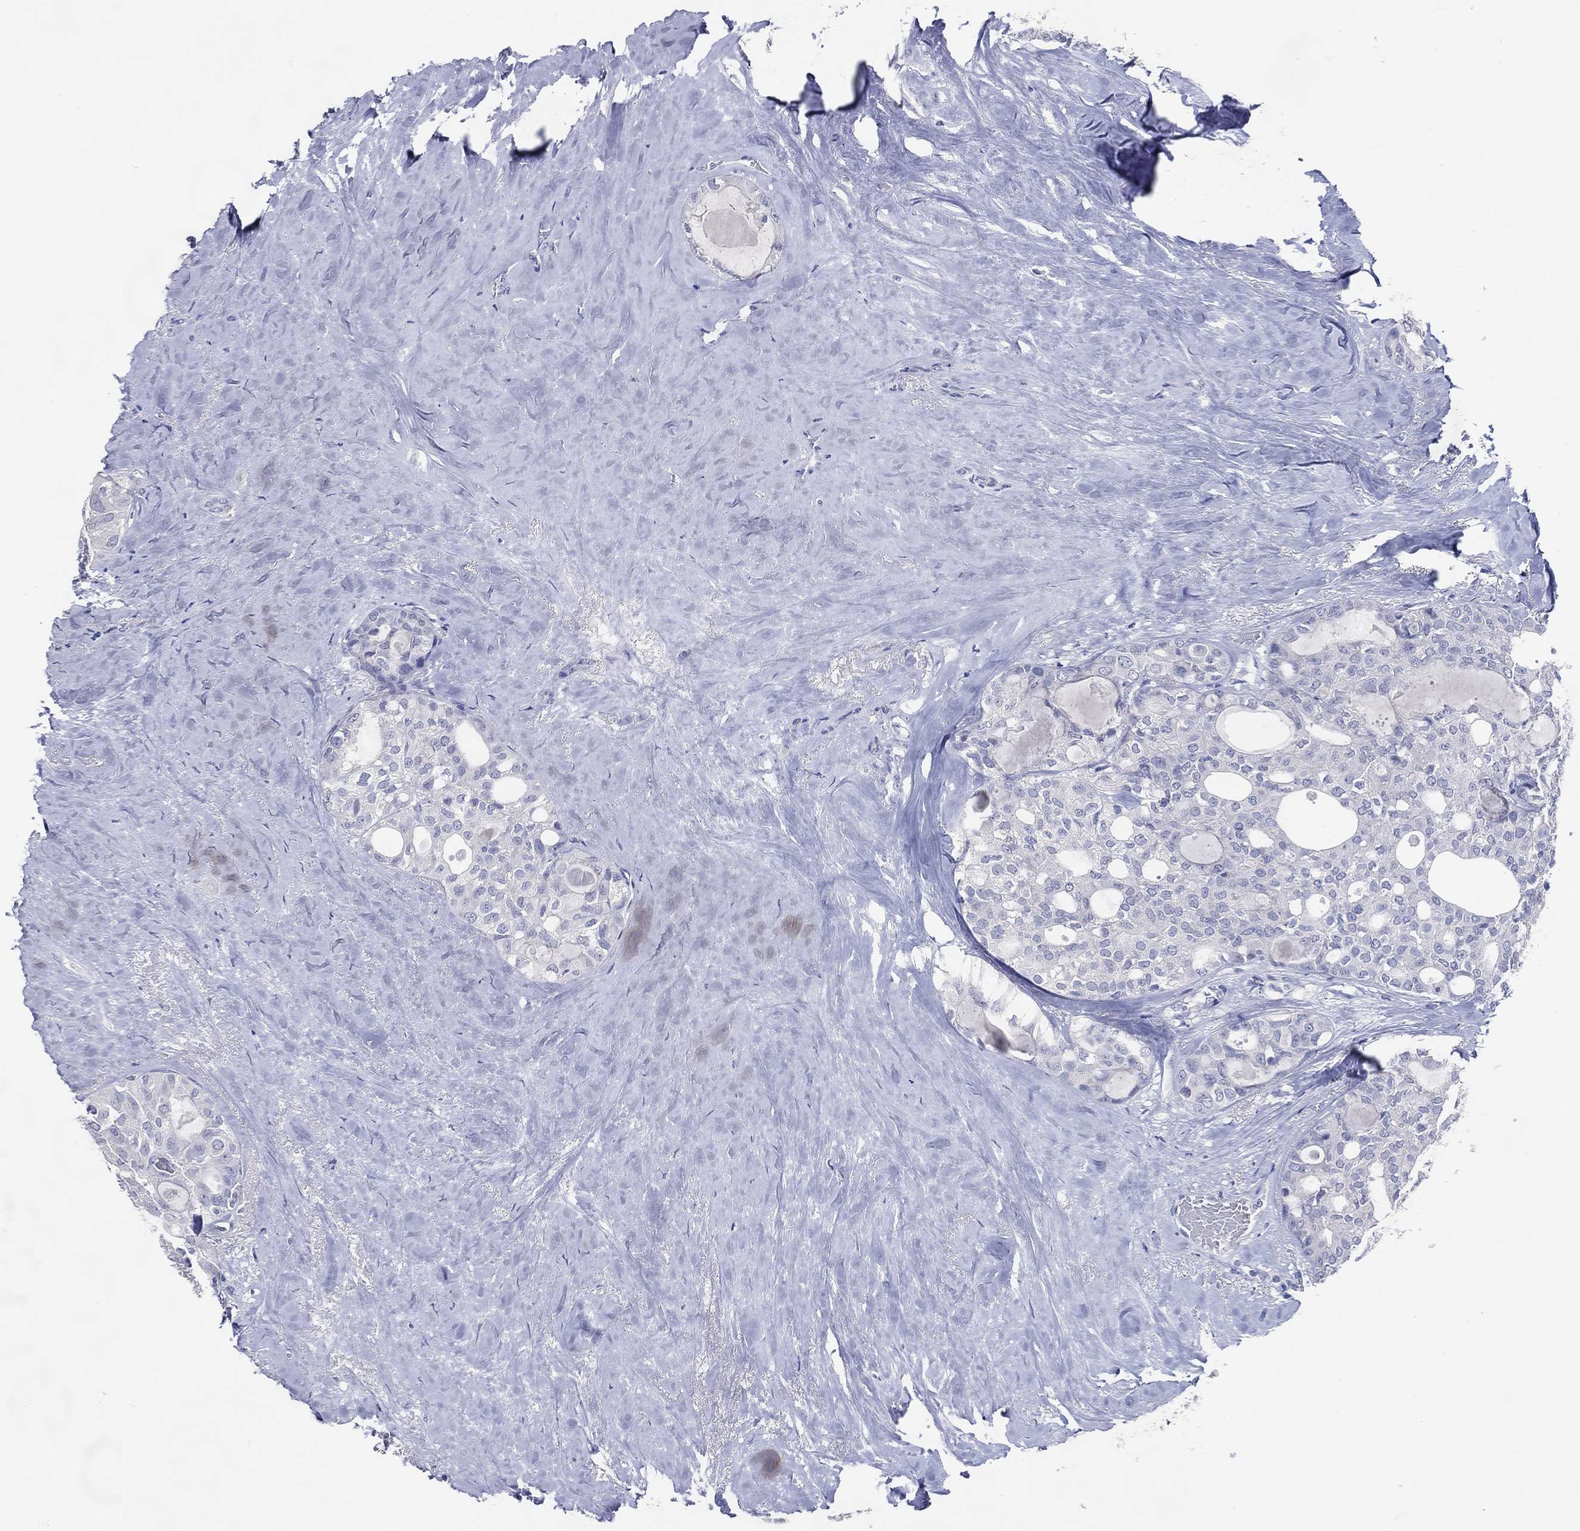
{"staining": {"intensity": "negative", "quantity": "none", "location": "none"}, "tissue": "thyroid cancer", "cell_type": "Tumor cells", "image_type": "cancer", "snomed": [{"axis": "morphology", "description": "Follicular adenoma carcinoma, NOS"}, {"axis": "topography", "description": "Thyroid gland"}], "caption": "Photomicrograph shows no significant protein staining in tumor cells of follicular adenoma carcinoma (thyroid). (DAB (3,3'-diaminobenzidine) immunohistochemistry (IHC) with hematoxylin counter stain).", "gene": "DNAH6", "patient": {"sex": "male", "age": 75}}